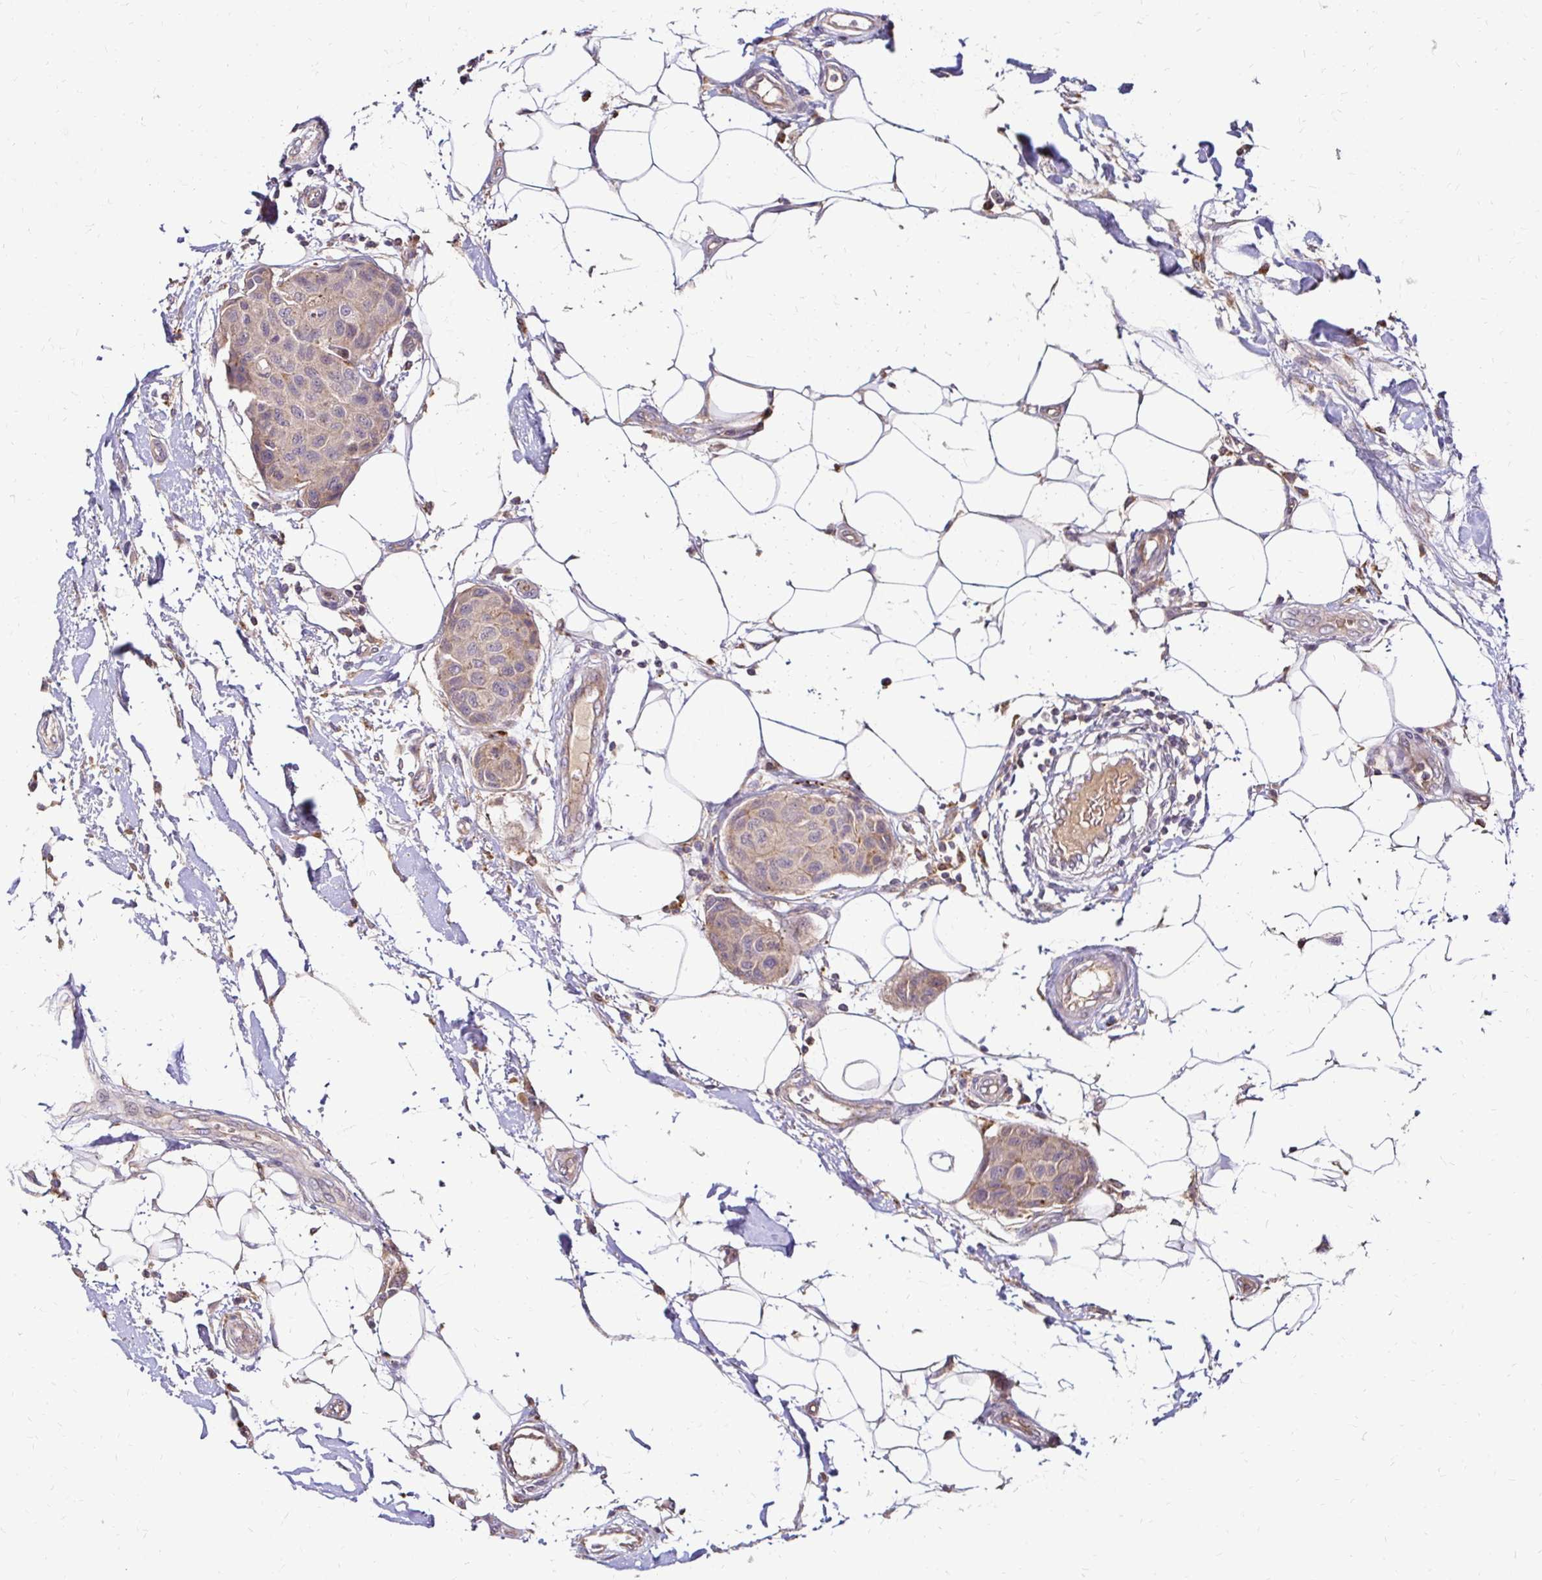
{"staining": {"intensity": "weak", "quantity": "25%-75%", "location": "cytoplasmic/membranous"}, "tissue": "breast cancer", "cell_type": "Tumor cells", "image_type": "cancer", "snomed": [{"axis": "morphology", "description": "Duct carcinoma"}, {"axis": "topography", "description": "Breast"}, {"axis": "topography", "description": "Lymph node"}], "caption": "Tumor cells show weak cytoplasmic/membranous positivity in about 25%-75% of cells in breast cancer (invasive ductal carcinoma).", "gene": "IDUA", "patient": {"sex": "female", "age": 80}}